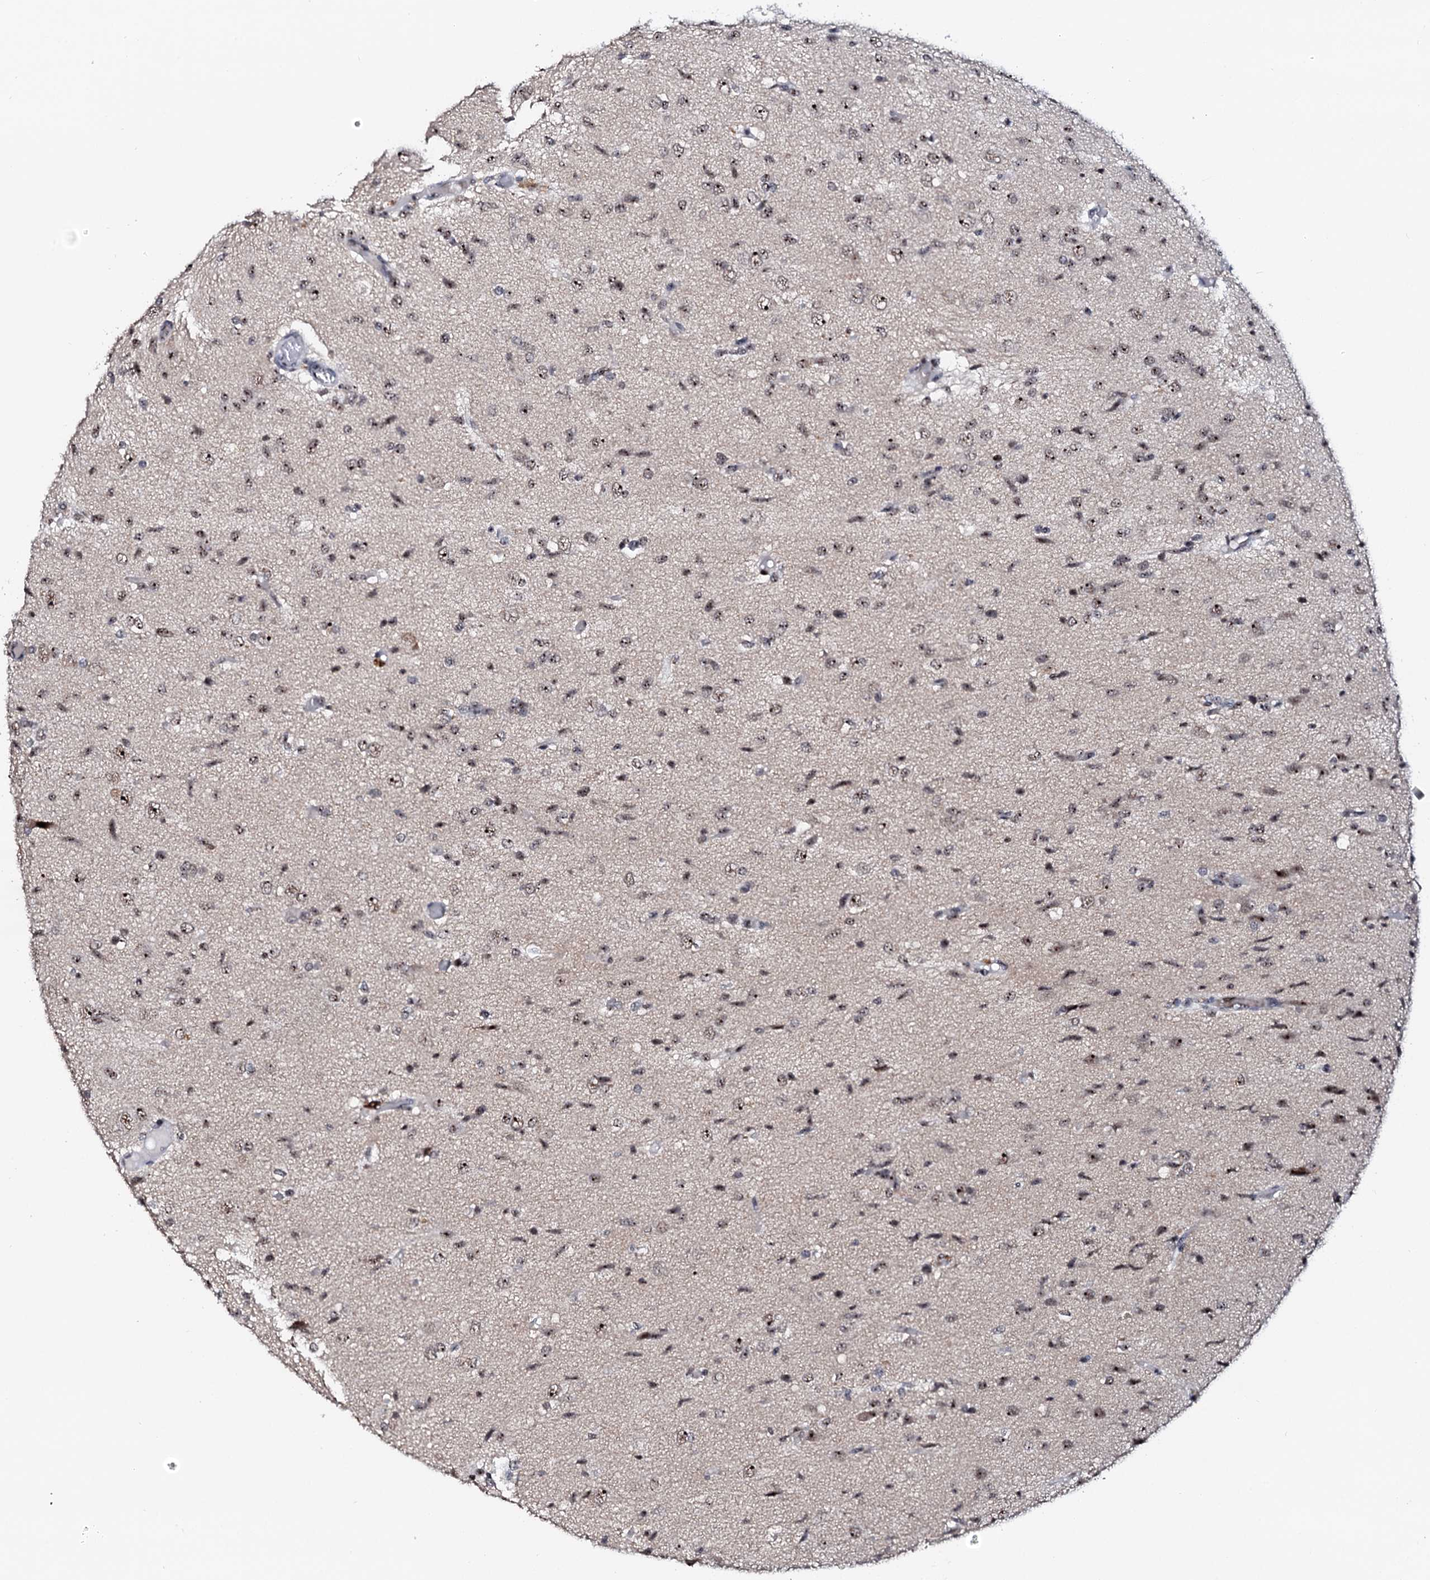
{"staining": {"intensity": "moderate", "quantity": ">75%", "location": "nuclear"}, "tissue": "glioma", "cell_type": "Tumor cells", "image_type": "cancer", "snomed": [{"axis": "morphology", "description": "Glioma, malignant, High grade"}, {"axis": "topography", "description": "Brain"}], "caption": "Immunohistochemistry (IHC) of glioma shows medium levels of moderate nuclear positivity in about >75% of tumor cells.", "gene": "NEUROG3", "patient": {"sex": "female", "age": 59}}